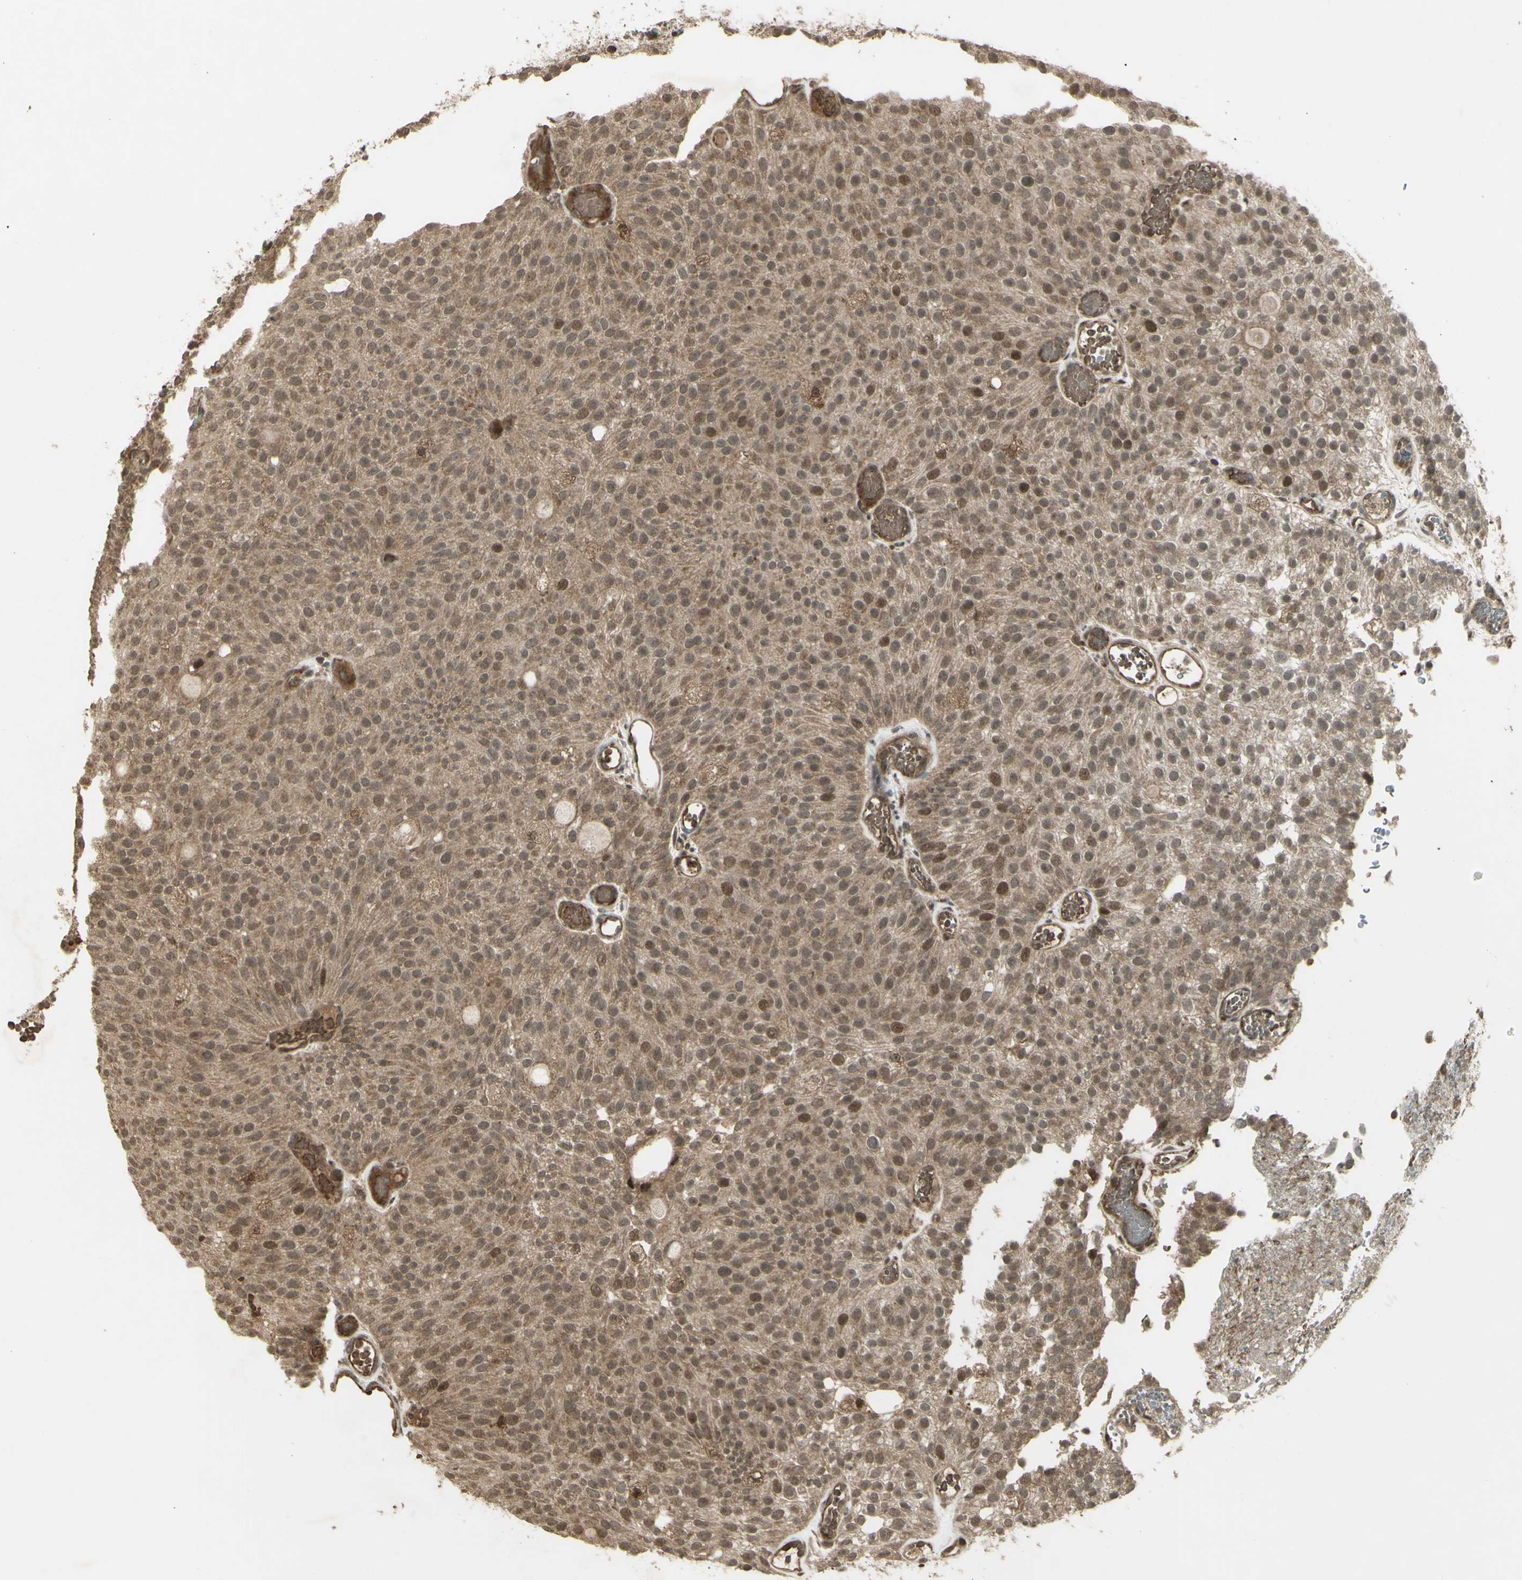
{"staining": {"intensity": "moderate", "quantity": ">75%", "location": "cytoplasmic/membranous"}, "tissue": "urothelial cancer", "cell_type": "Tumor cells", "image_type": "cancer", "snomed": [{"axis": "morphology", "description": "Urothelial carcinoma, Low grade"}, {"axis": "topography", "description": "Urinary bladder"}], "caption": "Immunohistochemistry of urothelial cancer exhibits medium levels of moderate cytoplasmic/membranous positivity in approximately >75% of tumor cells.", "gene": "BLNK", "patient": {"sex": "male", "age": 78}}